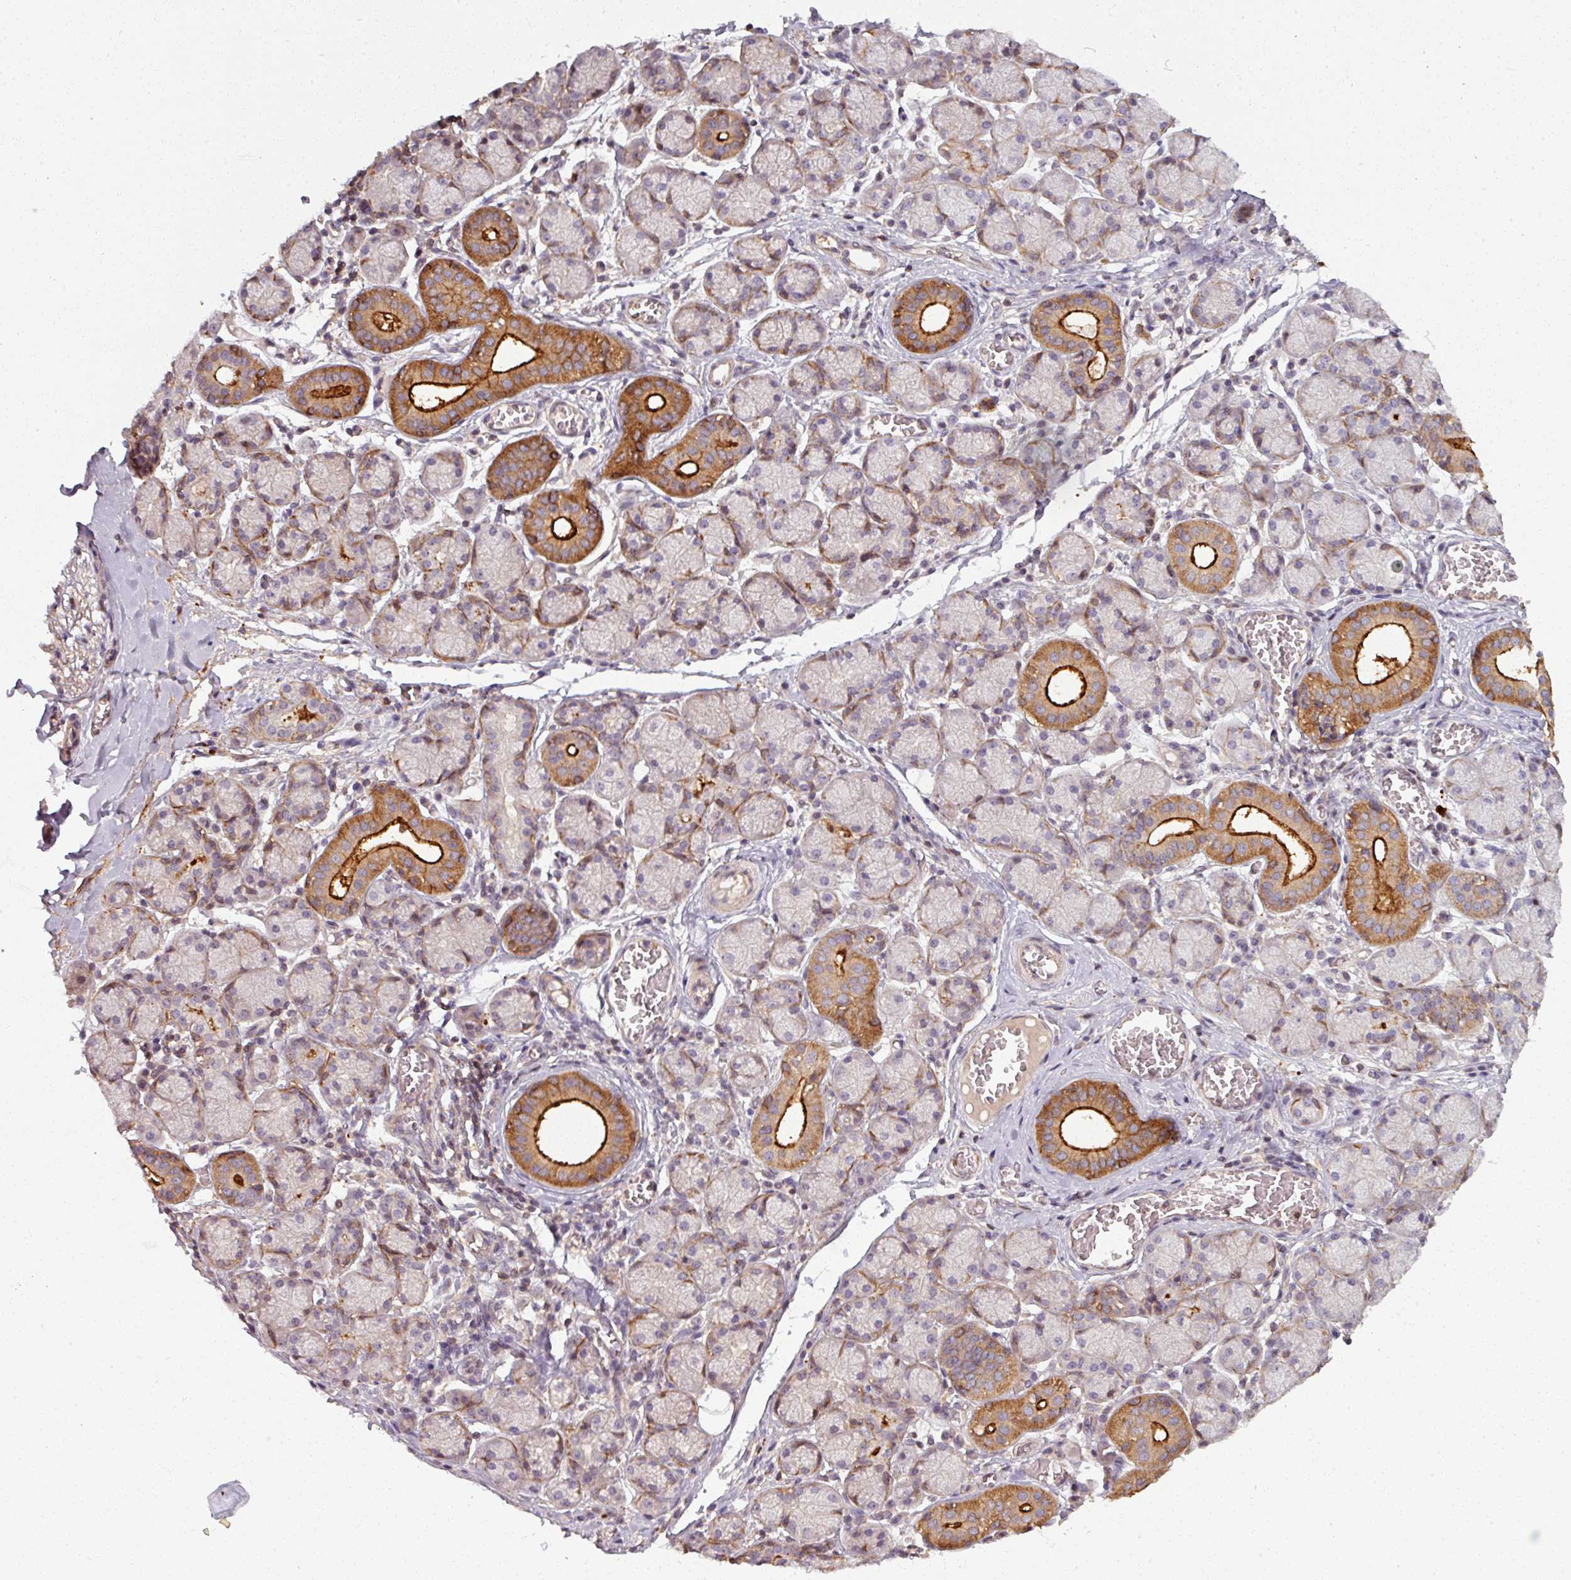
{"staining": {"intensity": "strong", "quantity": "<25%", "location": "cytoplasmic/membranous"}, "tissue": "salivary gland", "cell_type": "Glandular cells", "image_type": "normal", "snomed": [{"axis": "morphology", "description": "Normal tissue, NOS"}, {"axis": "topography", "description": "Salivary gland"}], "caption": "The photomicrograph reveals immunohistochemical staining of unremarkable salivary gland. There is strong cytoplasmic/membranous positivity is present in approximately <25% of glandular cells. (DAB (3,3'-diaminobenzidine) = brown stain, brightfield microscopy at high magnification).", "gene": "TUSC3", "patient": {"sex": "female", "age": 24}}